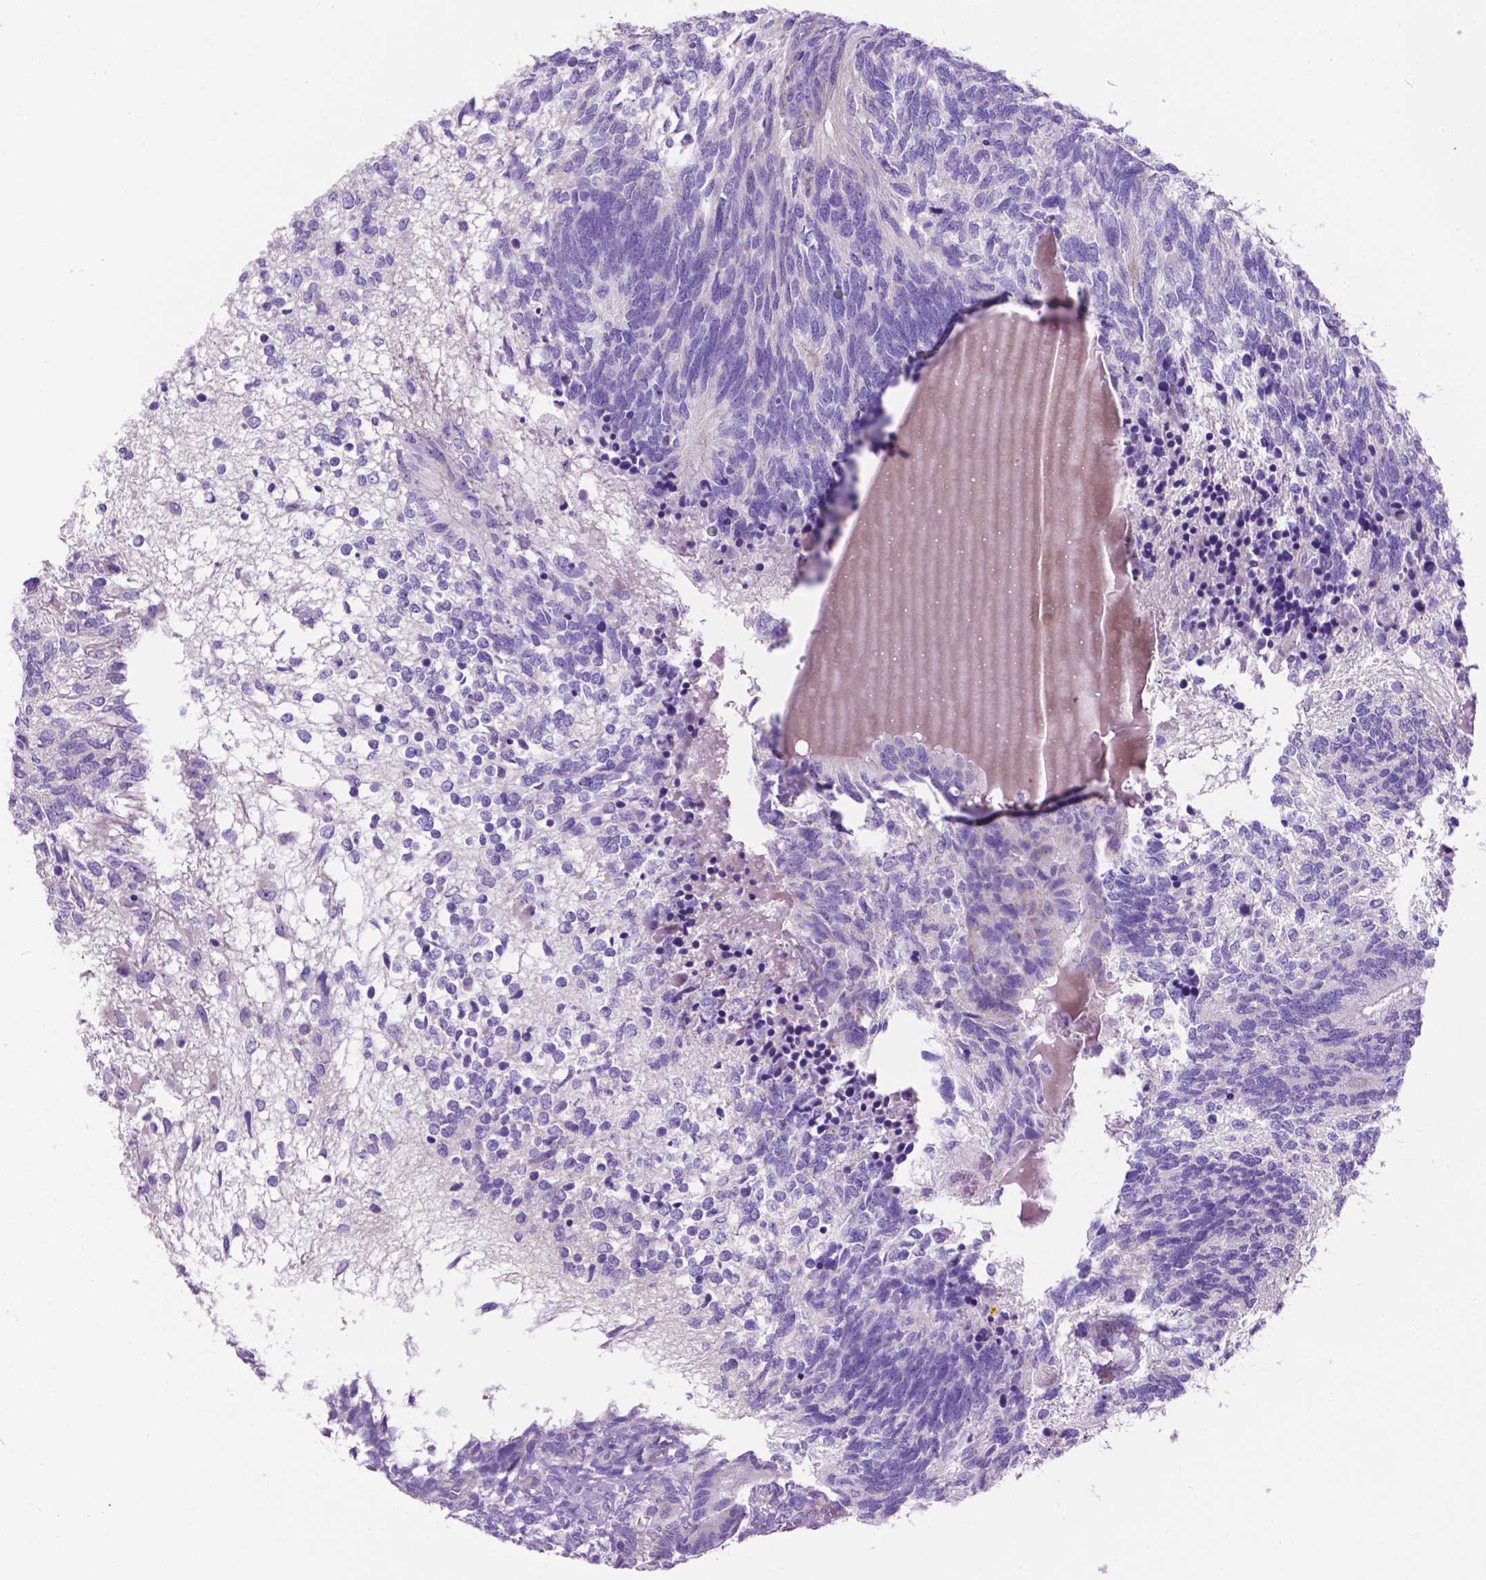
{"staining": {"intensity": "negative", "quantity": "none", "location": "none"}, "tissue": "testis cancer", "cell_type": "Tumor cells", "image_type": "cancer", "snomed": [{"axis": "morphology", "description": "Seminoma, NOS"}, {"axis": "morphology", "description": "Carcinoma, Embryonal, NOS"}, {"axis": "topography", "description": "Testis"}], "caption": "Tumor cells show no significant staining in testis cancer. Nuclei are stained in blue.", "gene": "TMEM121B", "patient": {"sex": "male", "age": 41}}